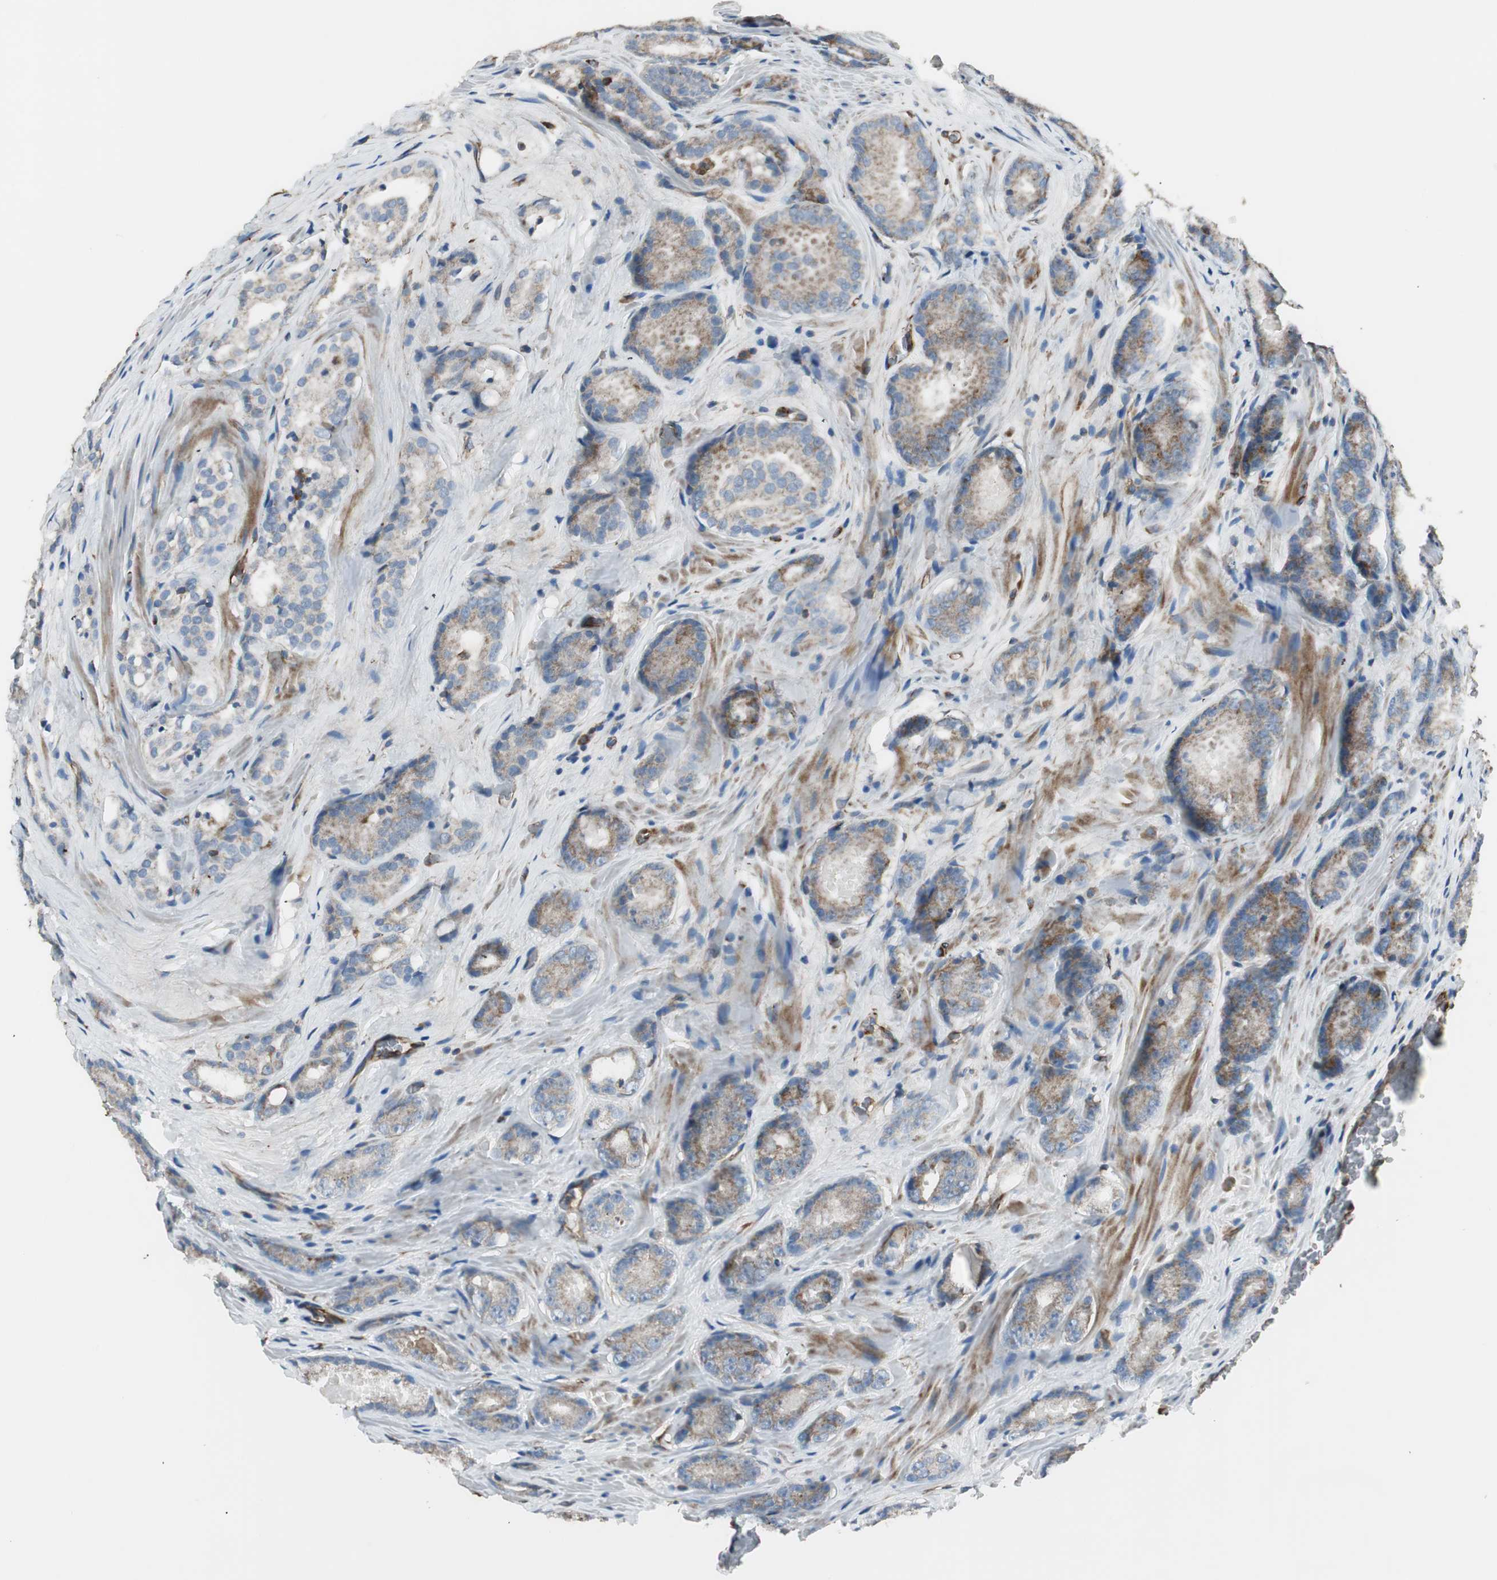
{"staining": {"intensity": "weak", "quantity": ">75%", "location": "cytoplasmic/membranous"}, "tissue": "prostate cancer", "cell_type": "Tumor cells", "image_type": "cancer", "snomed": [{"axis": "morphology", "description": "Adenocarcinoma, High grade"}, {"axis": "topography", "description": "Prostate"}], "caption": "A brown stain shows weak cytoplasmic/membranous staining of a protein in adenocarcinoma (high-grade) (prostate) tumor cells.", "gene": "SRCIN1", "patient": {"sex": "male", "age": 64}}